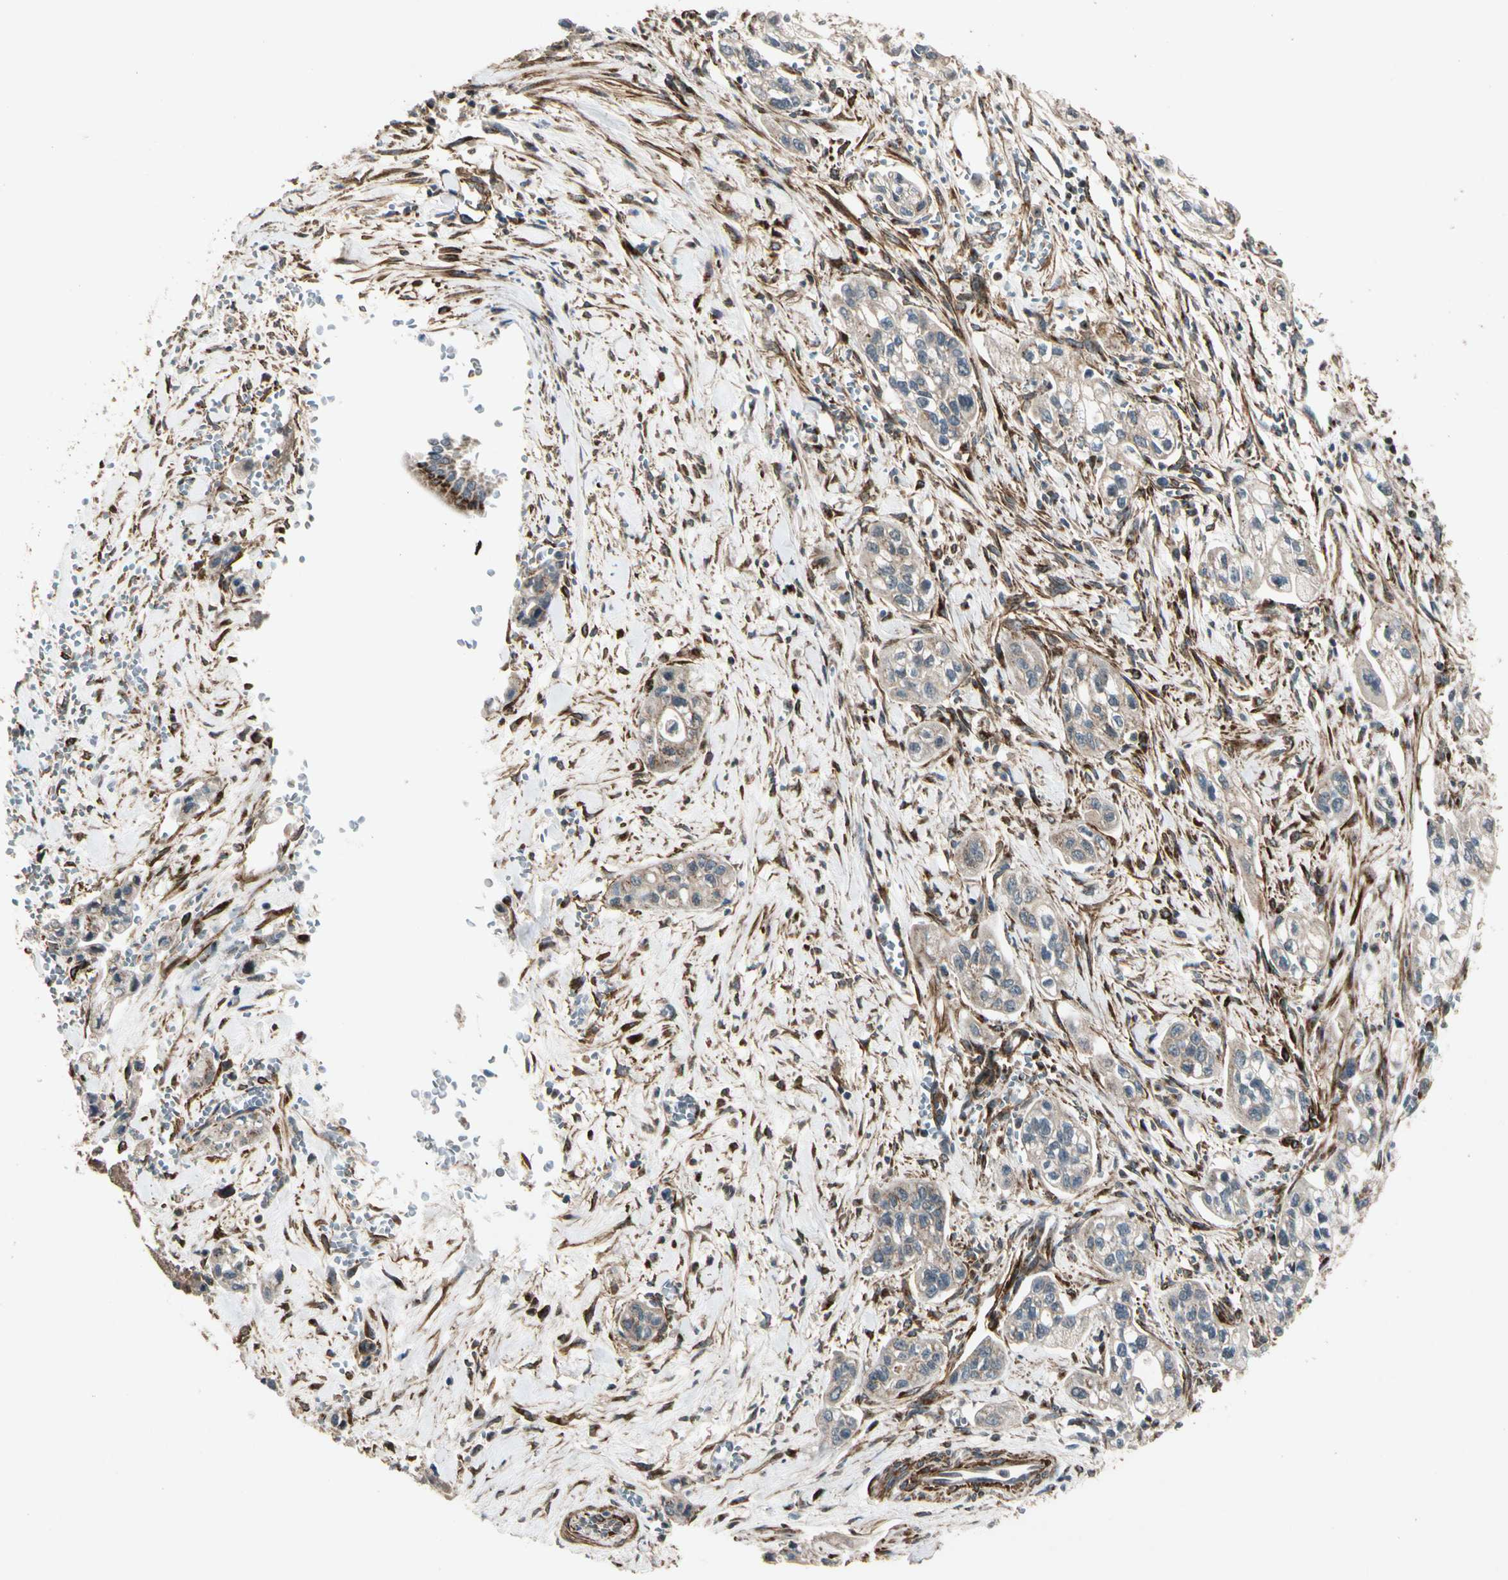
{"staining": {"intensity": "weak", "quantity": "25%-75%", "location": "cytoplasmic/membranous"}, "tissue": "pancreatic cancer", "cell_type": "Tumor cells", "image_type": "cancer", "snomed": [{"axis": "morphology", "description": "Adenocarcinoma, NOS"}, {"axis": "topography", "description": "Pancreas"}], "caption": "Human pancreatic cancer stained with a protein marker exhibits weak staining in tumor cells.", "gene": "GCK", "patient": {"sex": "male", "age": 74}}